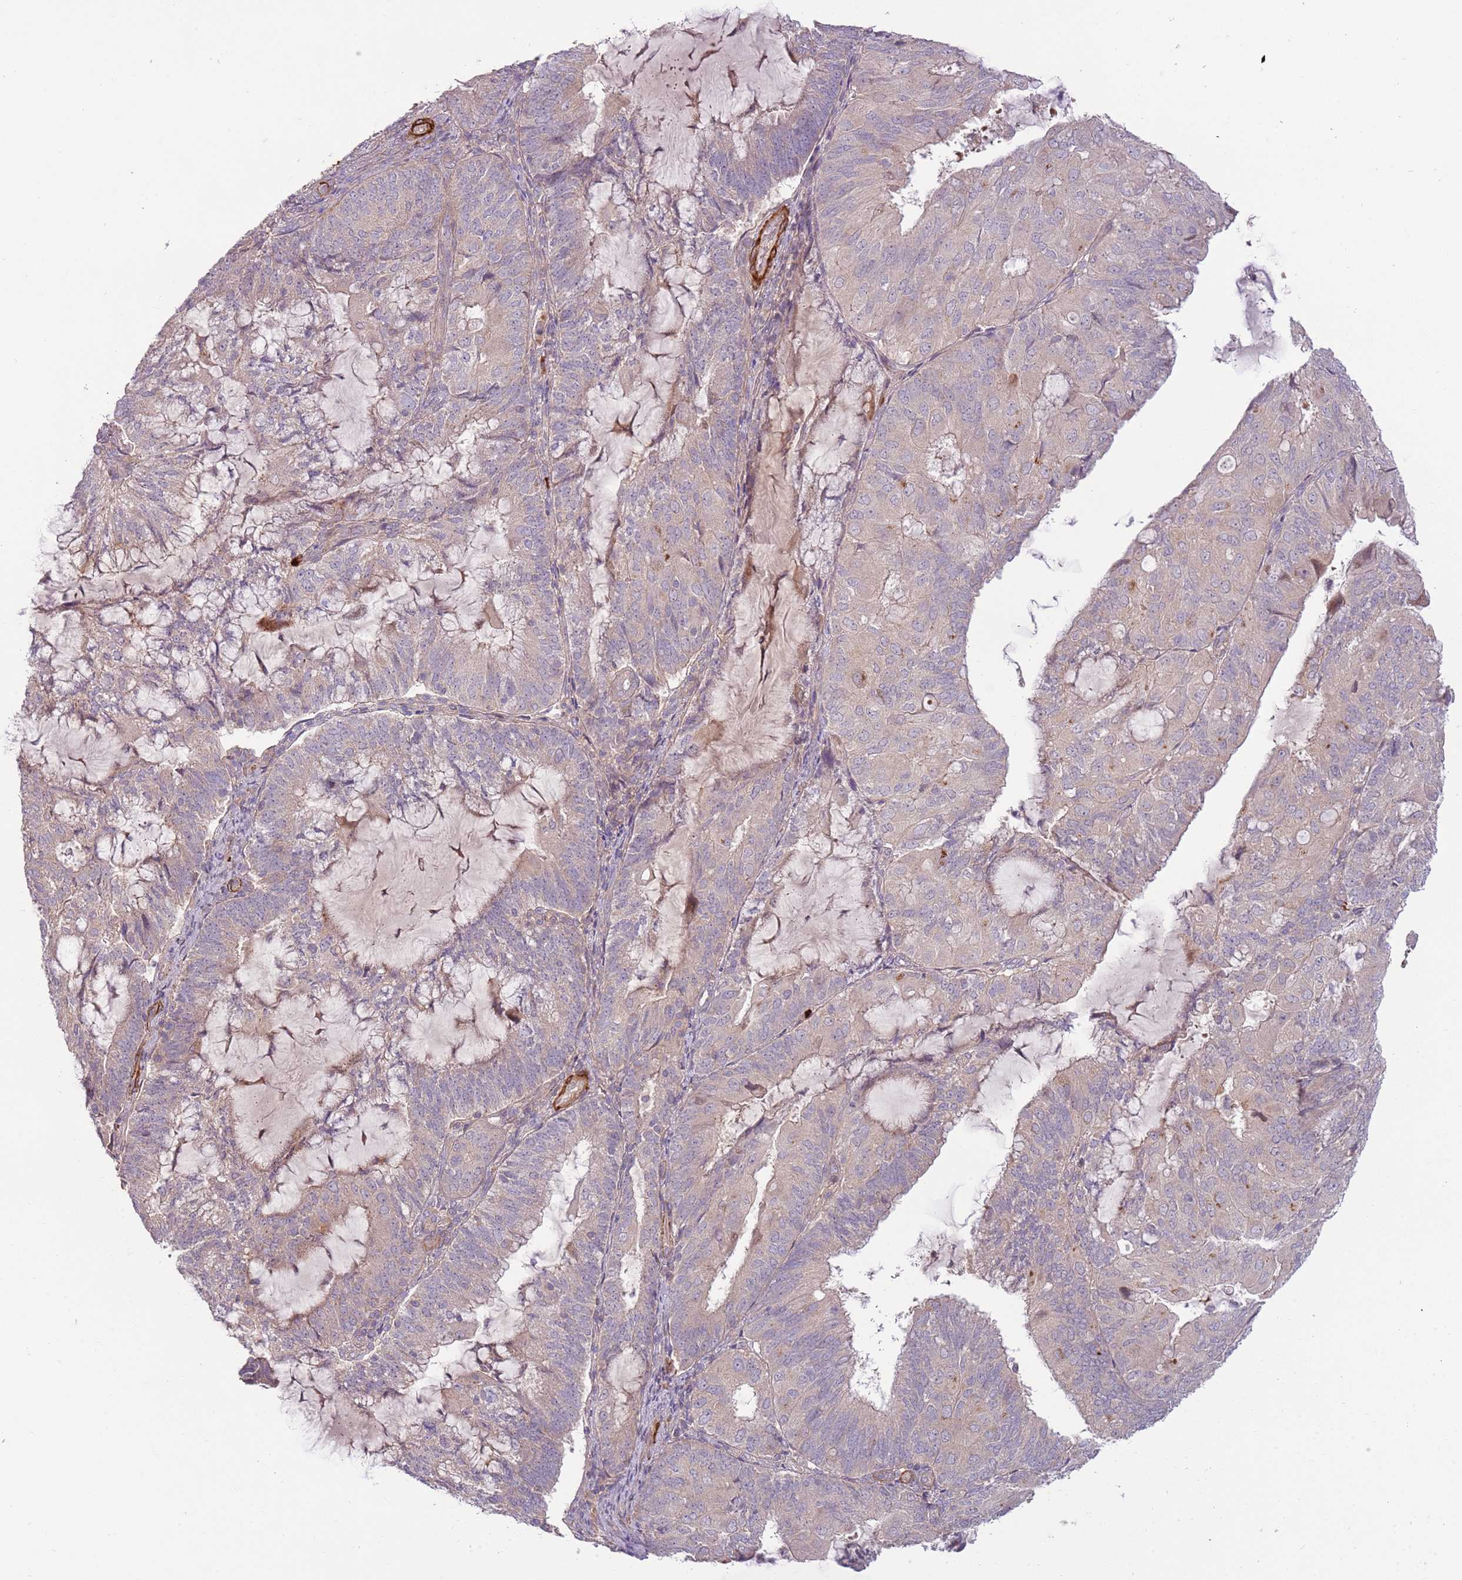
{"staining": {"intensity": "negative", "quantity": "none", "location": "none"}, "tissue": "endometrial cancer", "cell_type": "Tumor cells", "image_type": "cancer", "snomed": [{"axis": "morphology", "description": "Adenocarcinoma, NOS"}, {"axis": "topography", "description": "Endometrium"}], "caption": "Immunohistochemistry (IHC) of human endometrial cancer (adenocarcinoma) shows no expression in tumor cells.", "gene": "RNF128", "patient": {"sex": "female", "age": 81}}